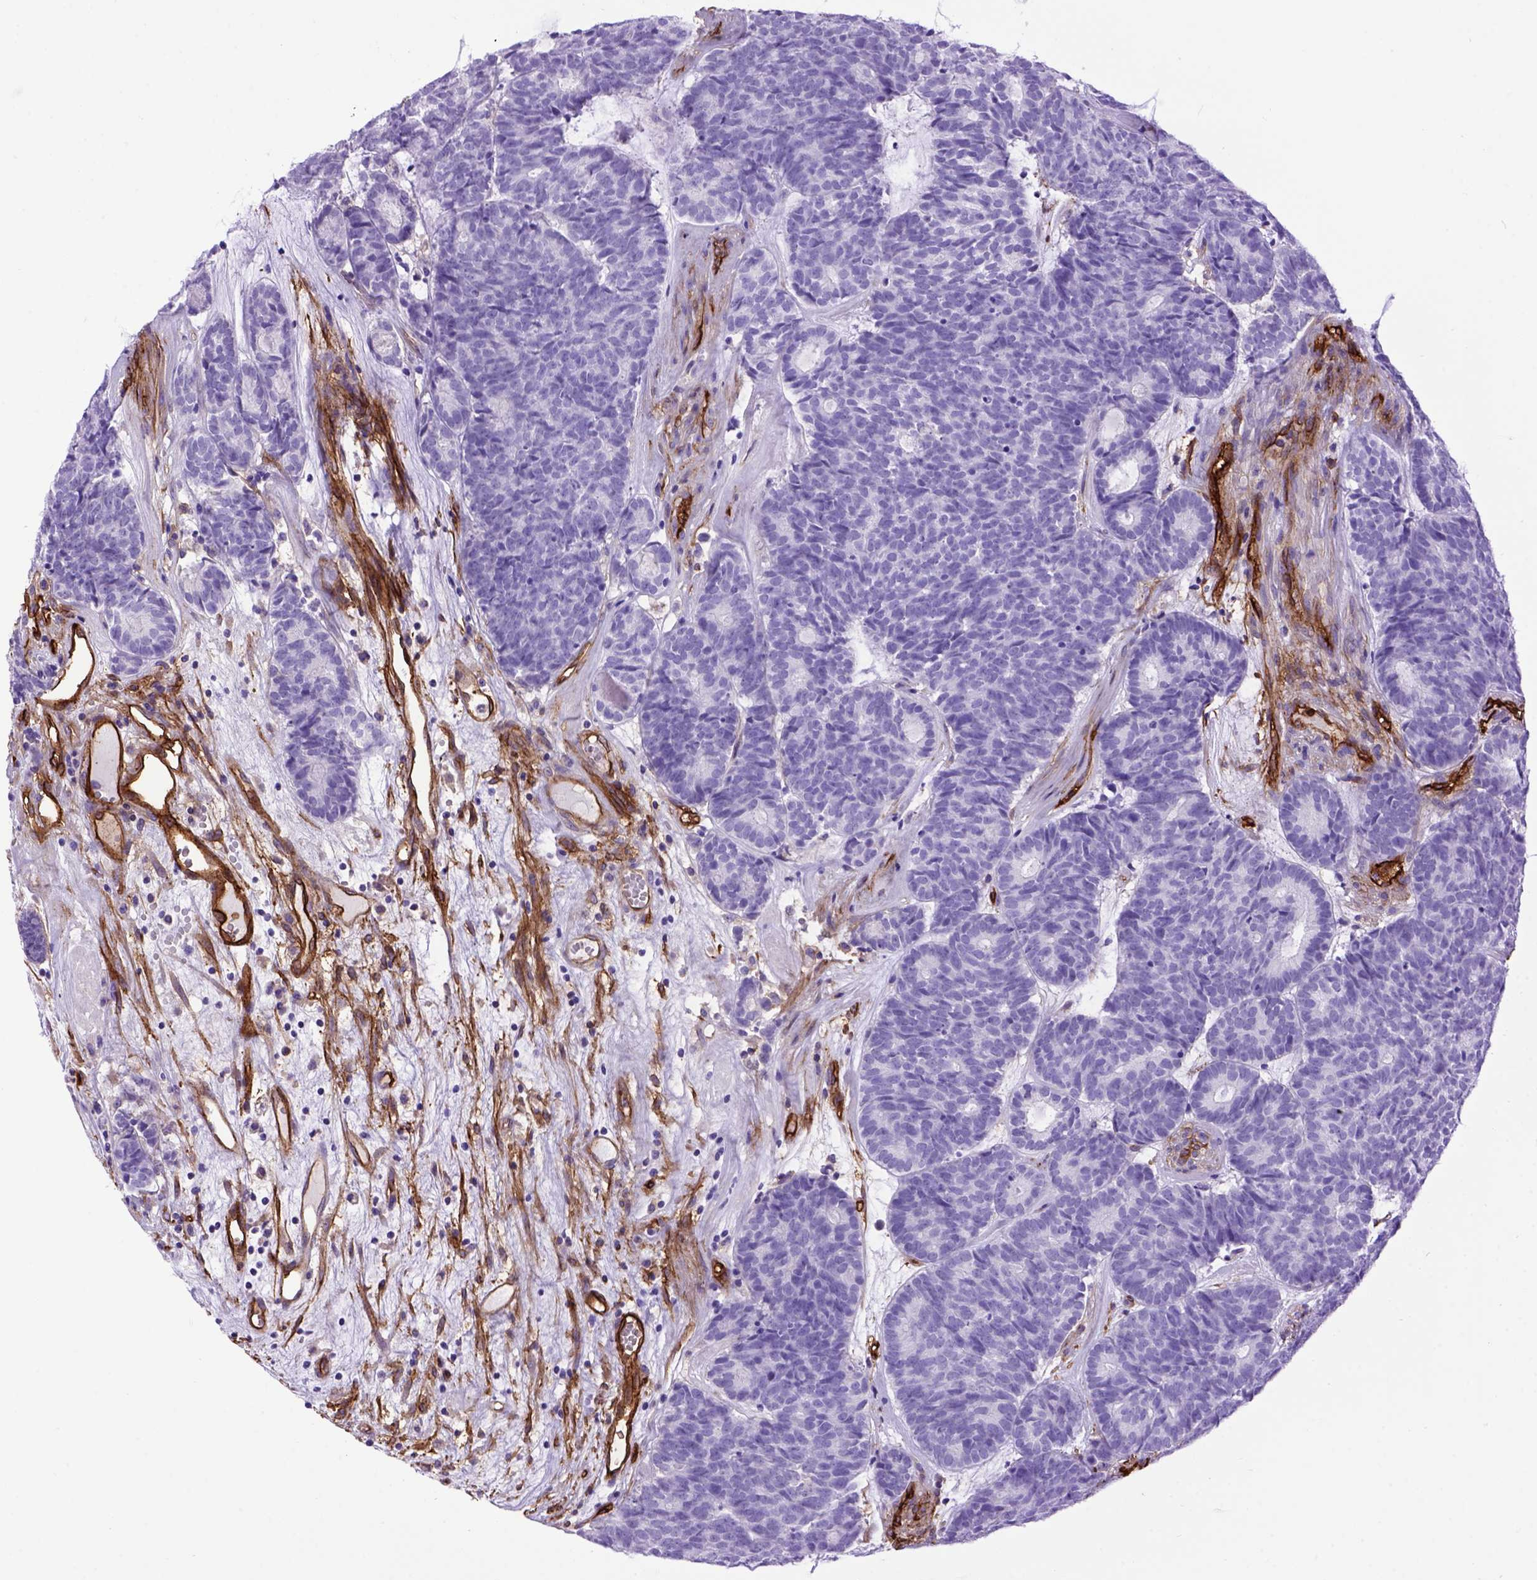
{"staining": {"intensity": "negative", "quantity": "none", "location": "none"}, "tissue": "head and neck cancer", "cell_type": "Tumor cells", "image_type": "cancer", "snomed": [{"axis": "morphology", "description": "Adenocarcinoma, NOS"}, {"axis": "topography", "description": "Head-Neck"}], "caption": "The histopathology image shows no significant staining in tumor cells of head and neck cancer.", "gene": "ENG", "patient": {"sex": "female", "age": 81}}